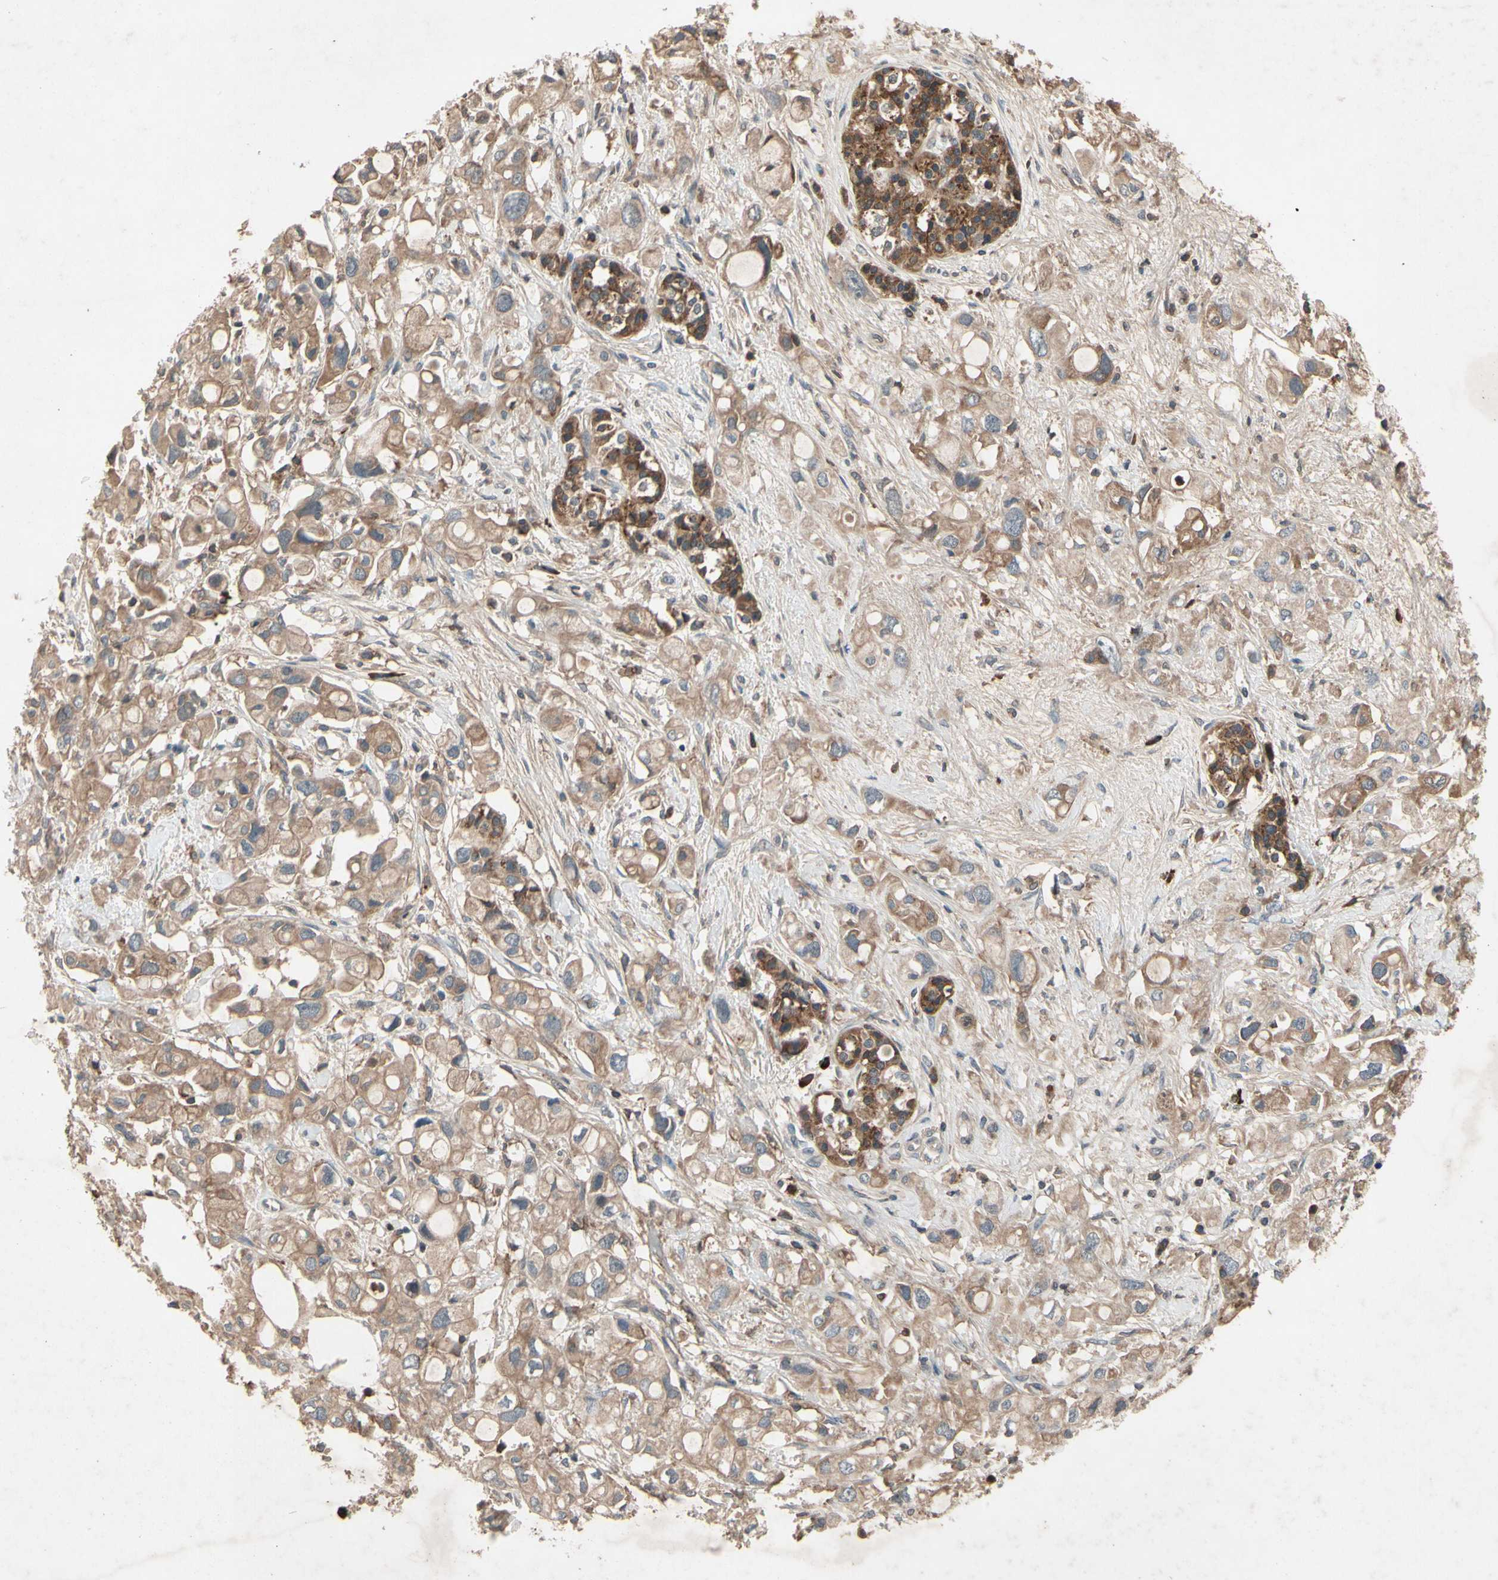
{"staining": {"intensity": "weak", "quantity": ">75%", "location": "cytoplasmic/membranous"}, "tissue": "pancreatic cancer", "cell_type": "Tumor cells", "image_type": "cancer", "snomed": [{"axis": "morphology", "description": "Adenocarcinoma, NOS"}, {"axis": "topography", "description": "Pancreas"}], "caption": "Immunohistochemistry (IHC) staining of pancreatic cancer, which exhibits low levels of weak cytoplasmic/membranous positivity in approximately >75% of tumor cells indicating weak cytoplasmic/membranous protein positivity. The staining was performed using DAB (3,3'-diaminobenzidine) (brown) for protein detection and nuclei were counterstained in hematoxylin (blue).", "gene": "IL1RL1", "patient": {"sex": "female", "age": 56}}